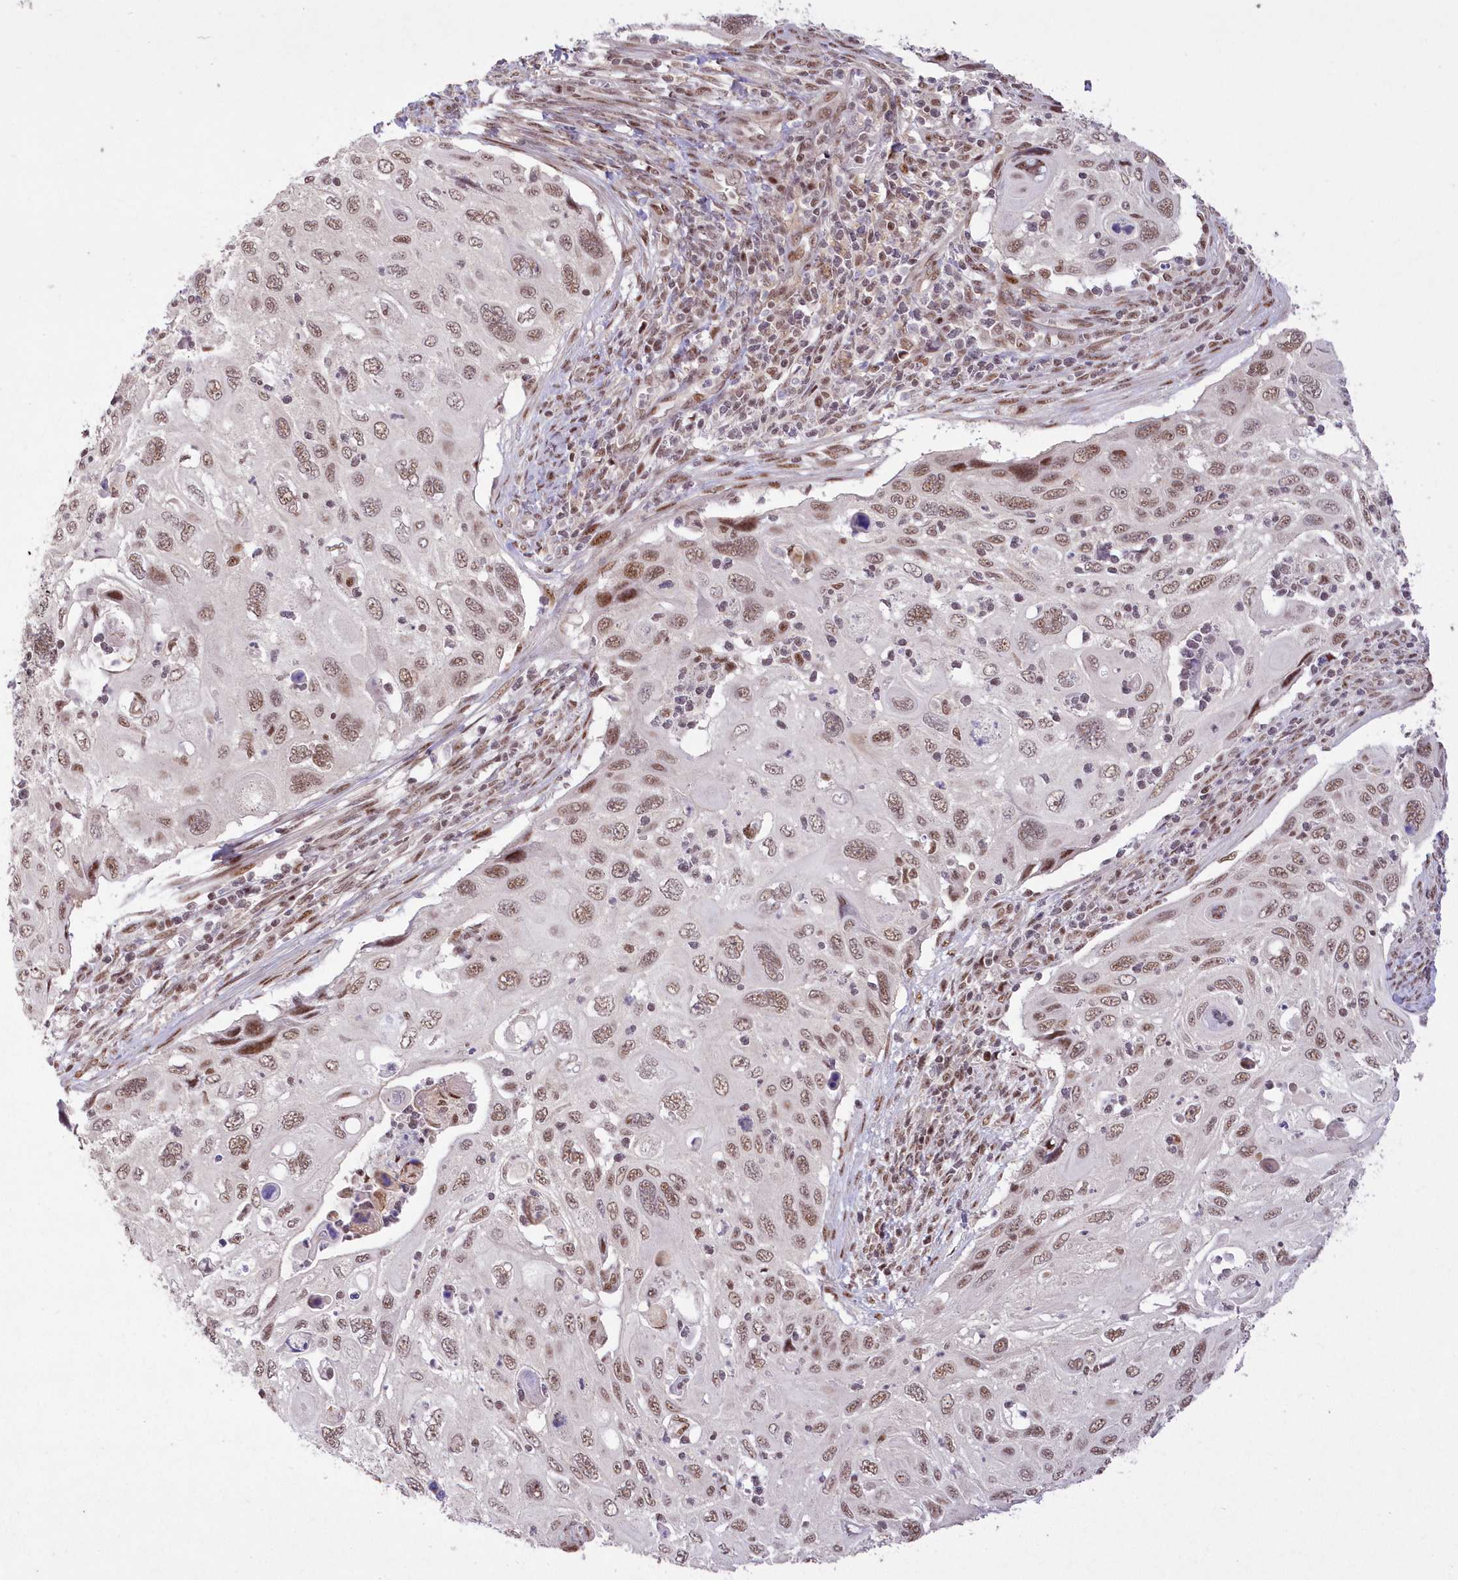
{"staining": {"intensity": "weak", "quantity": ">75%", "location": "nuclear"}, "tissue": "cervical cancer", "cell_type": "Tumor cells", "image_type": "cancer", "snomed": [{"axis": "morphology", "description": "Squamous cell carcinoma, NOS"}, {"axis": "topography", "description": "Cervix"}], "caption": "A brown stain labels weak nuclear positivity of a protein in cervical cancer tumor cells.", "gene": "WBP1L", "patient": {"sex": "female", "age": 70}}